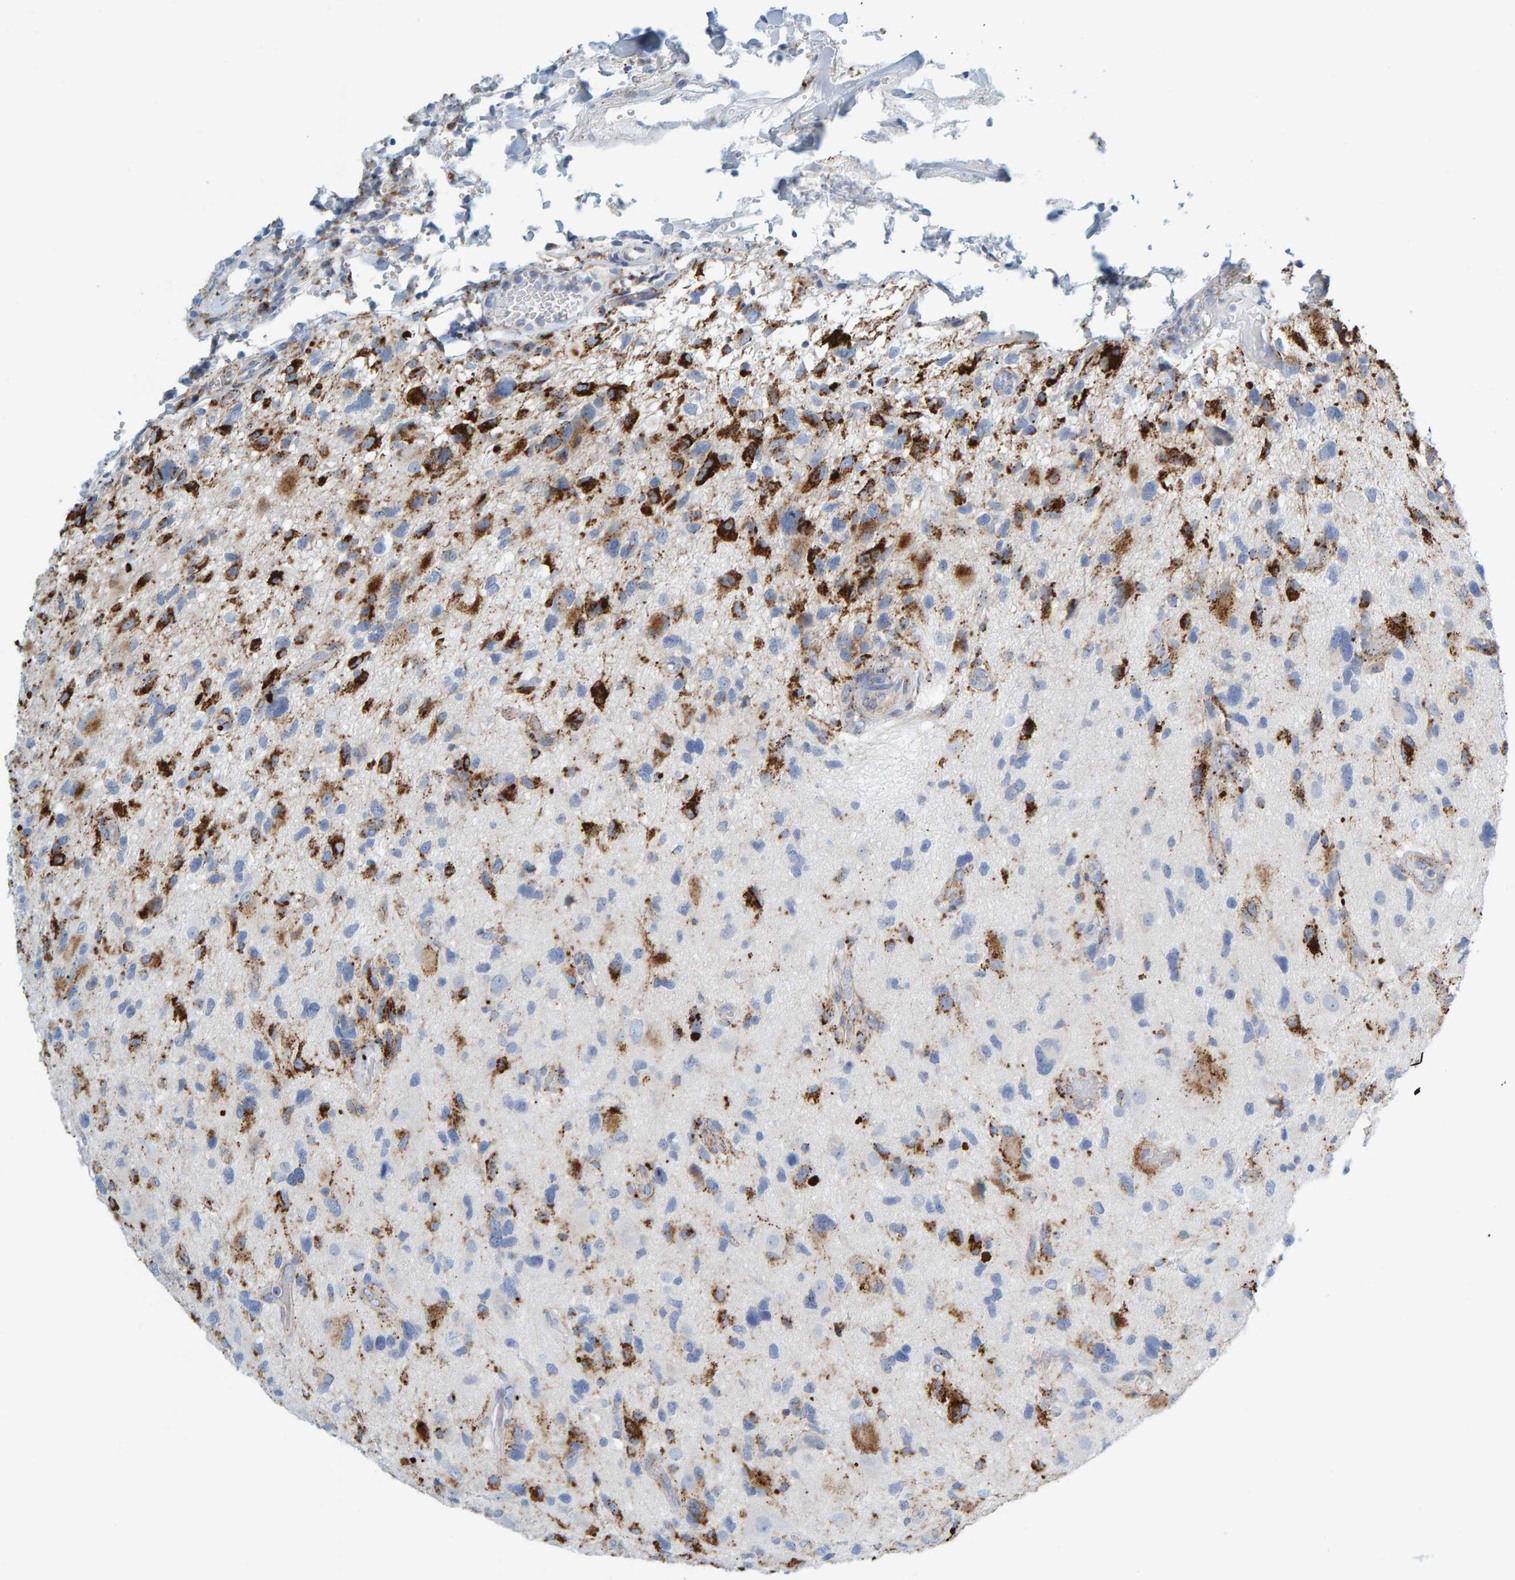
{"staining": {"intensity": "strong", "quantity": "<25%", "location": "cytoplasmic/membranous"}, "tissue": "glioma", "cell_type": "Tumor cells", "image_type": "cancer", "snomed": [{"axis": "morphology", "description": "Glioma, malignant, High grade"}, {"axis": "topography", "description": "Brain"}], "caption": "The micrograph demonstrates a brown stain indicating the presence of a protein in the cytoplasmic/membranous of tumor cells in malignant glioma (high-grade).", "gene": "BIN3", "patient": {"sex": "male", "age": 33}}